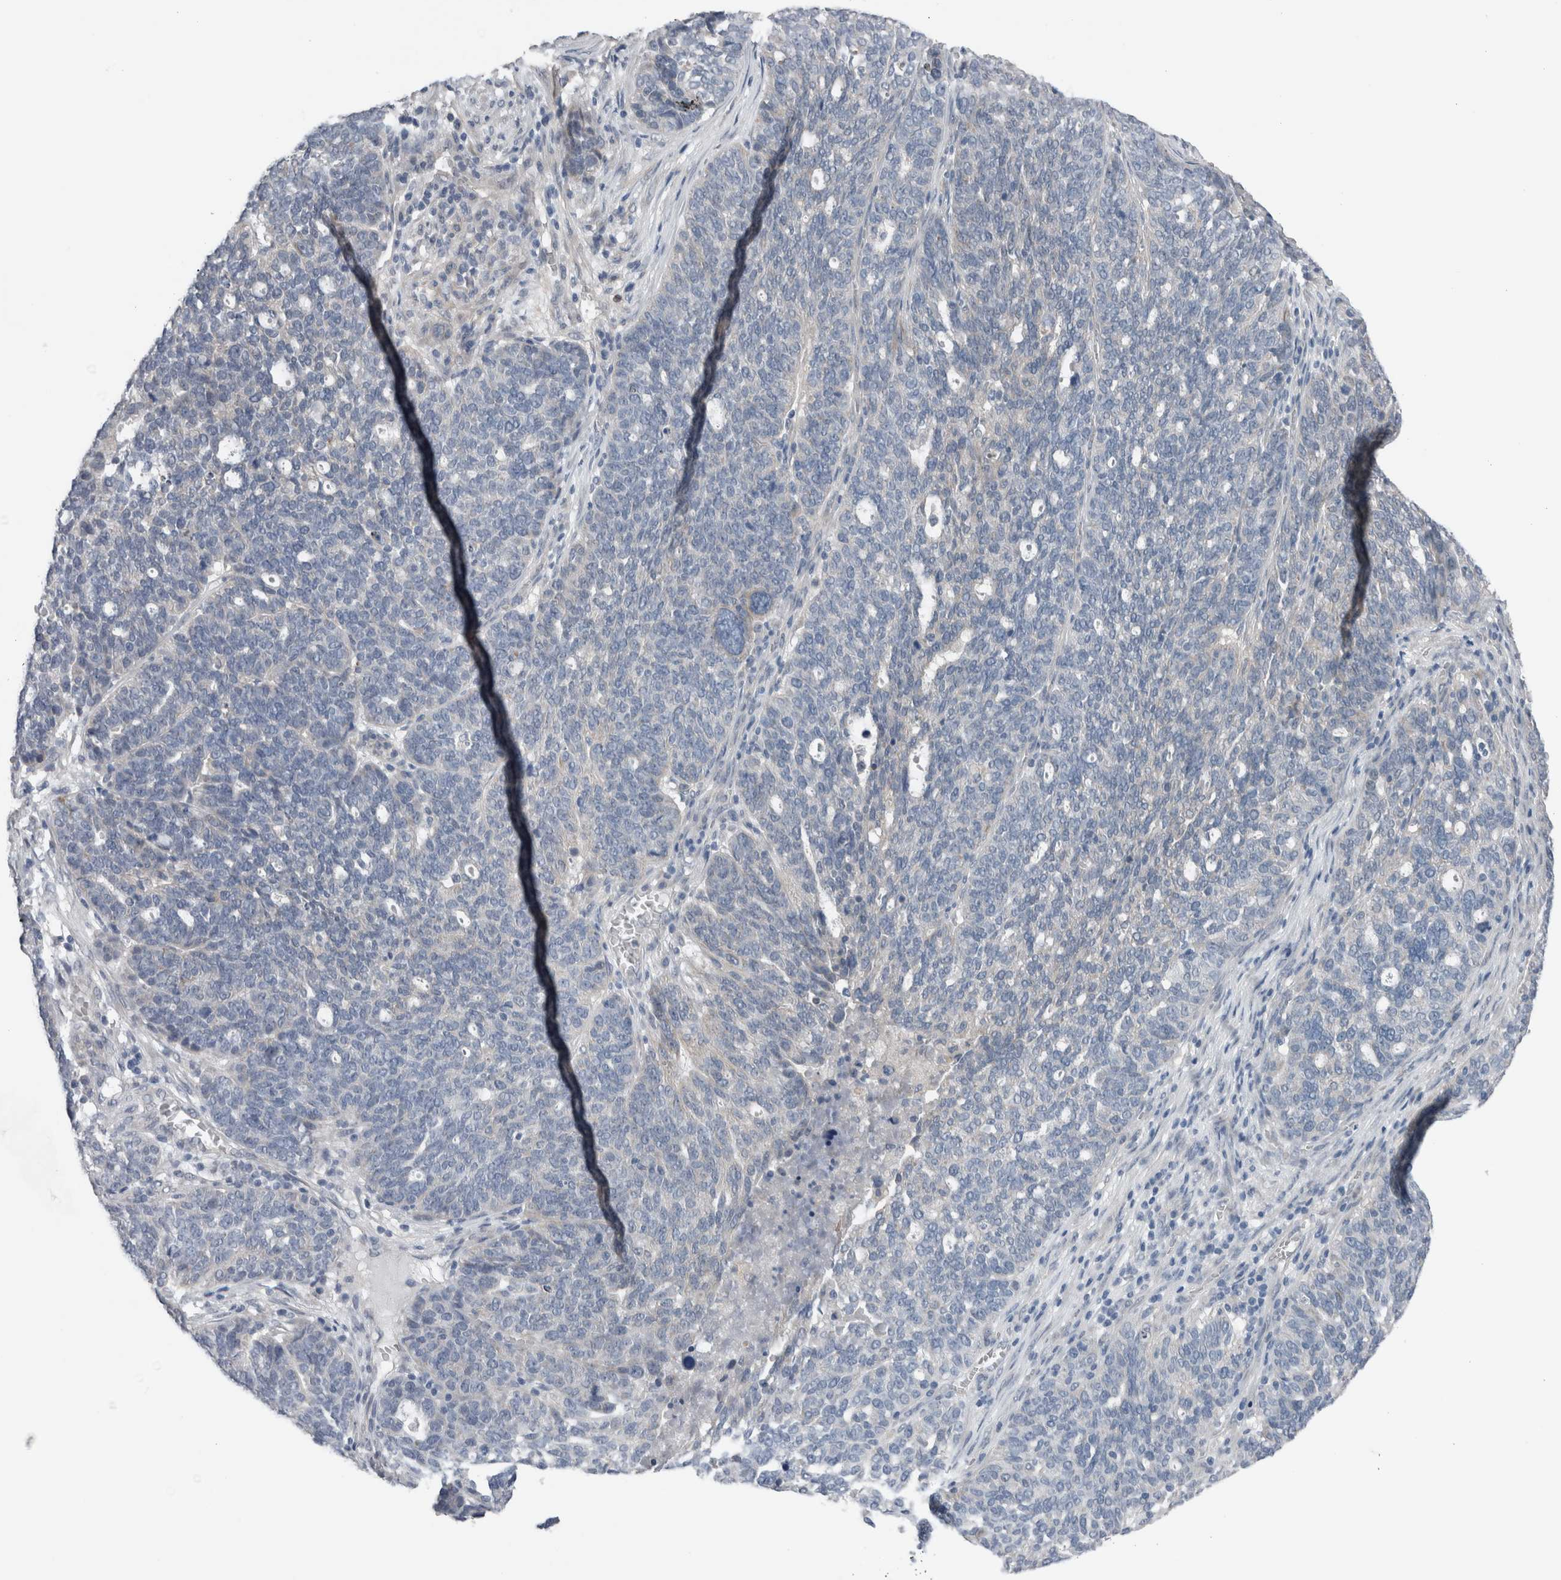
{"staining": {"intensity": "negative", "quantity": "none", "location": "none"}, "tissue": "ovarian cancer", "cell_type": "Tumor cells", "image_type": "cancer", "snomed": [{"axis": "morphology", "description": "Cystadenocarcinoma, serous, NOS"}, {"axis": "topography", "description": "Ovary"}], "caption": "This is an IHC histopathology image of ovarian cancer (serous cystadenocarcinoma). There is no expression in tumor cells.", "gene": "CRNN", "patient": {"sex": "female", "age": 59}}